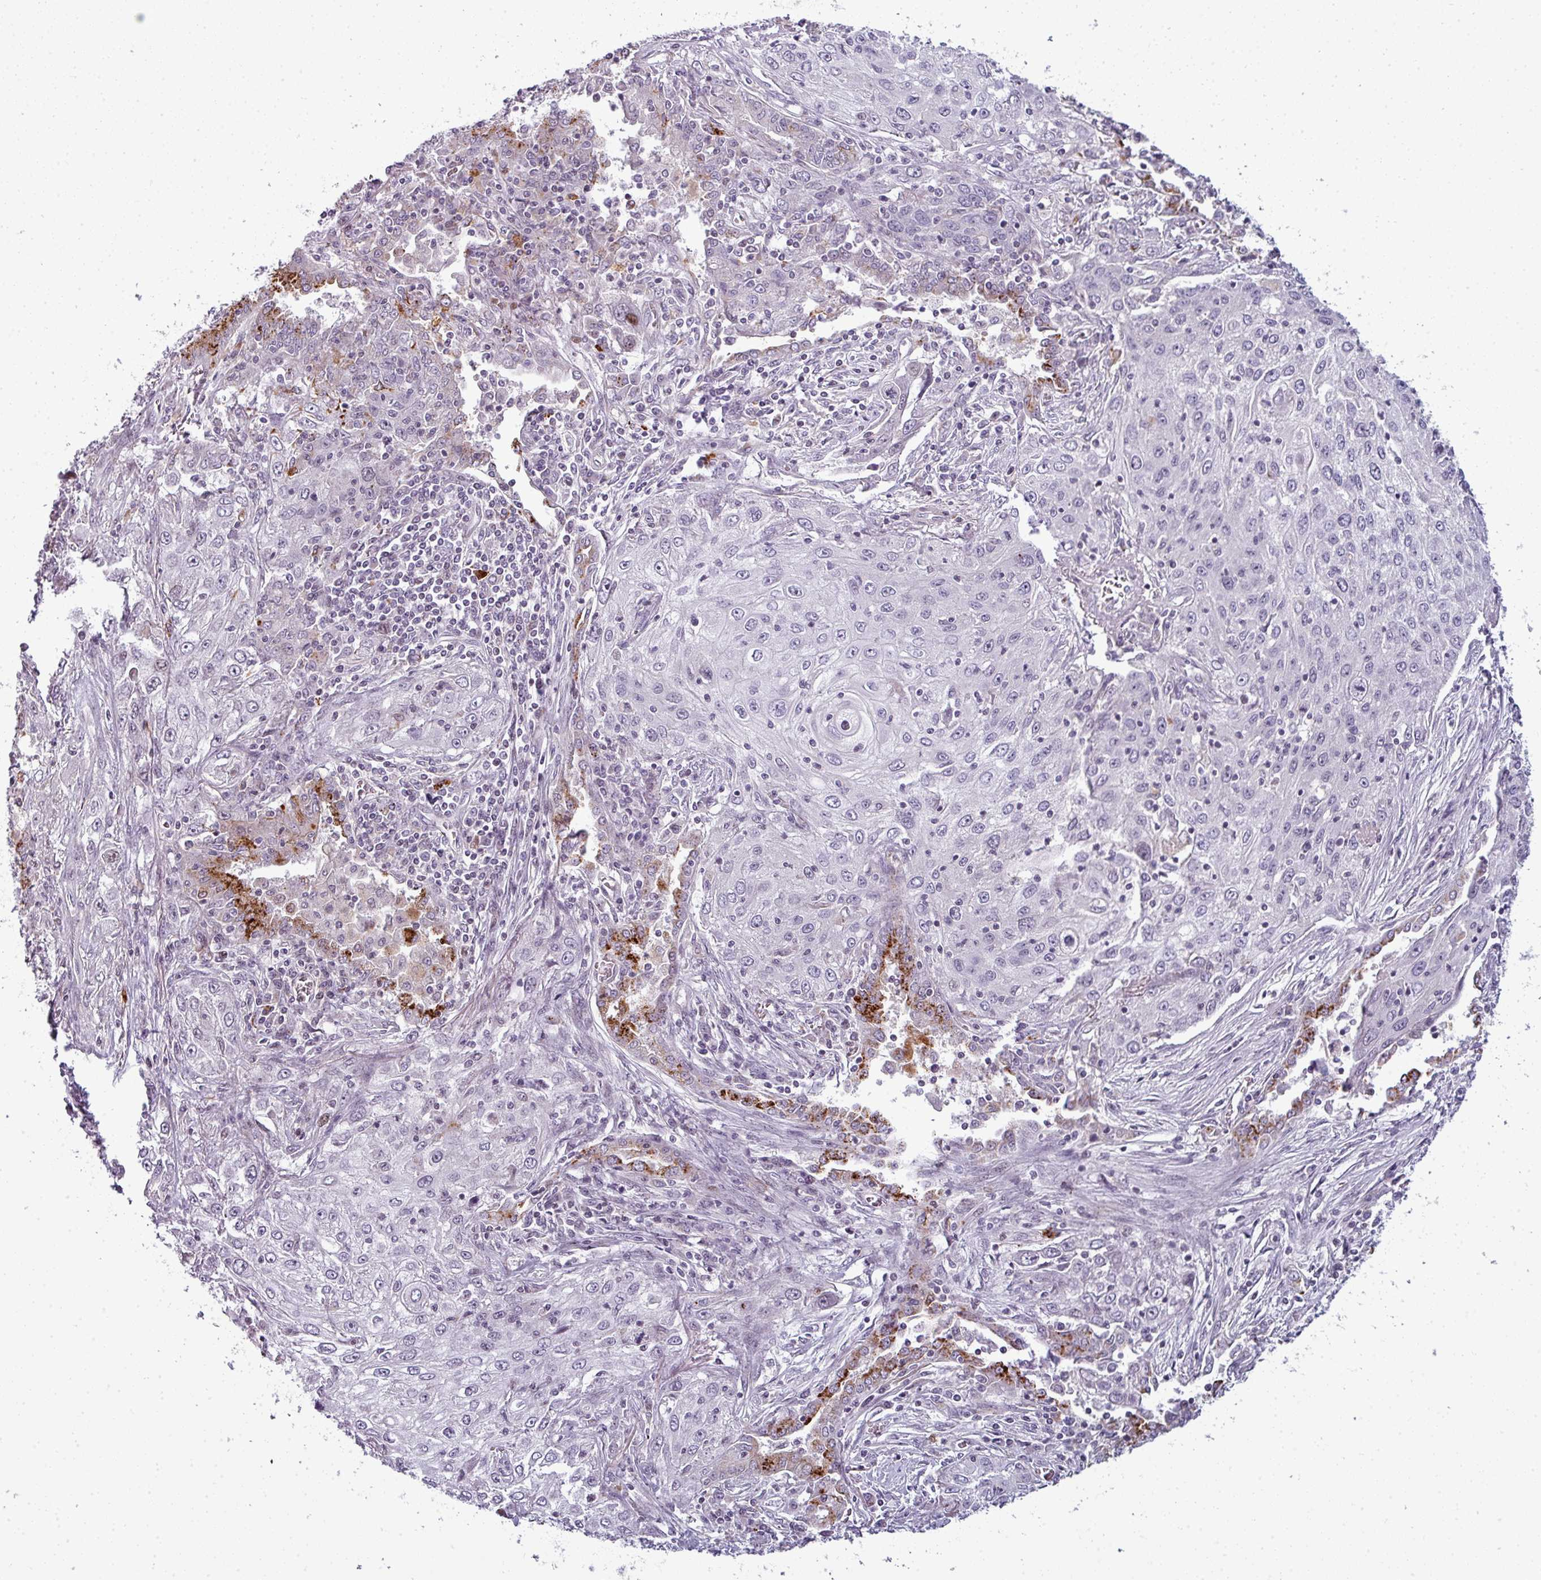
{"staining": {"intensity": "moderate", "quantity": "<25%", "location": "cytoplasmic/membranous"}, "tissue": "lung cancer", "cell_type": "Tumor cells", "image_type": "cancer", "snomed": [{"axis": "morphology", "description": "Squamous cell carcinoma, NOS"}, {"axis": "topography", "description": "Lung"}], "caption": "IHC staining of lung cancer (squamous cell carcinoma), which reveals low levels of moderate cytoplasmic/membranous expression in approximately <25% of tumor cells indicating moderate cytoplasmic/membranous protein expression. The staining was performed using DAB (3,3'-diaminobenzidine) (brown) for protein detection and nuclei were counterstained in hematoxylin (blue).", "gene": "TMEFF1", "patient": {"sex": "female", "age": 69}}